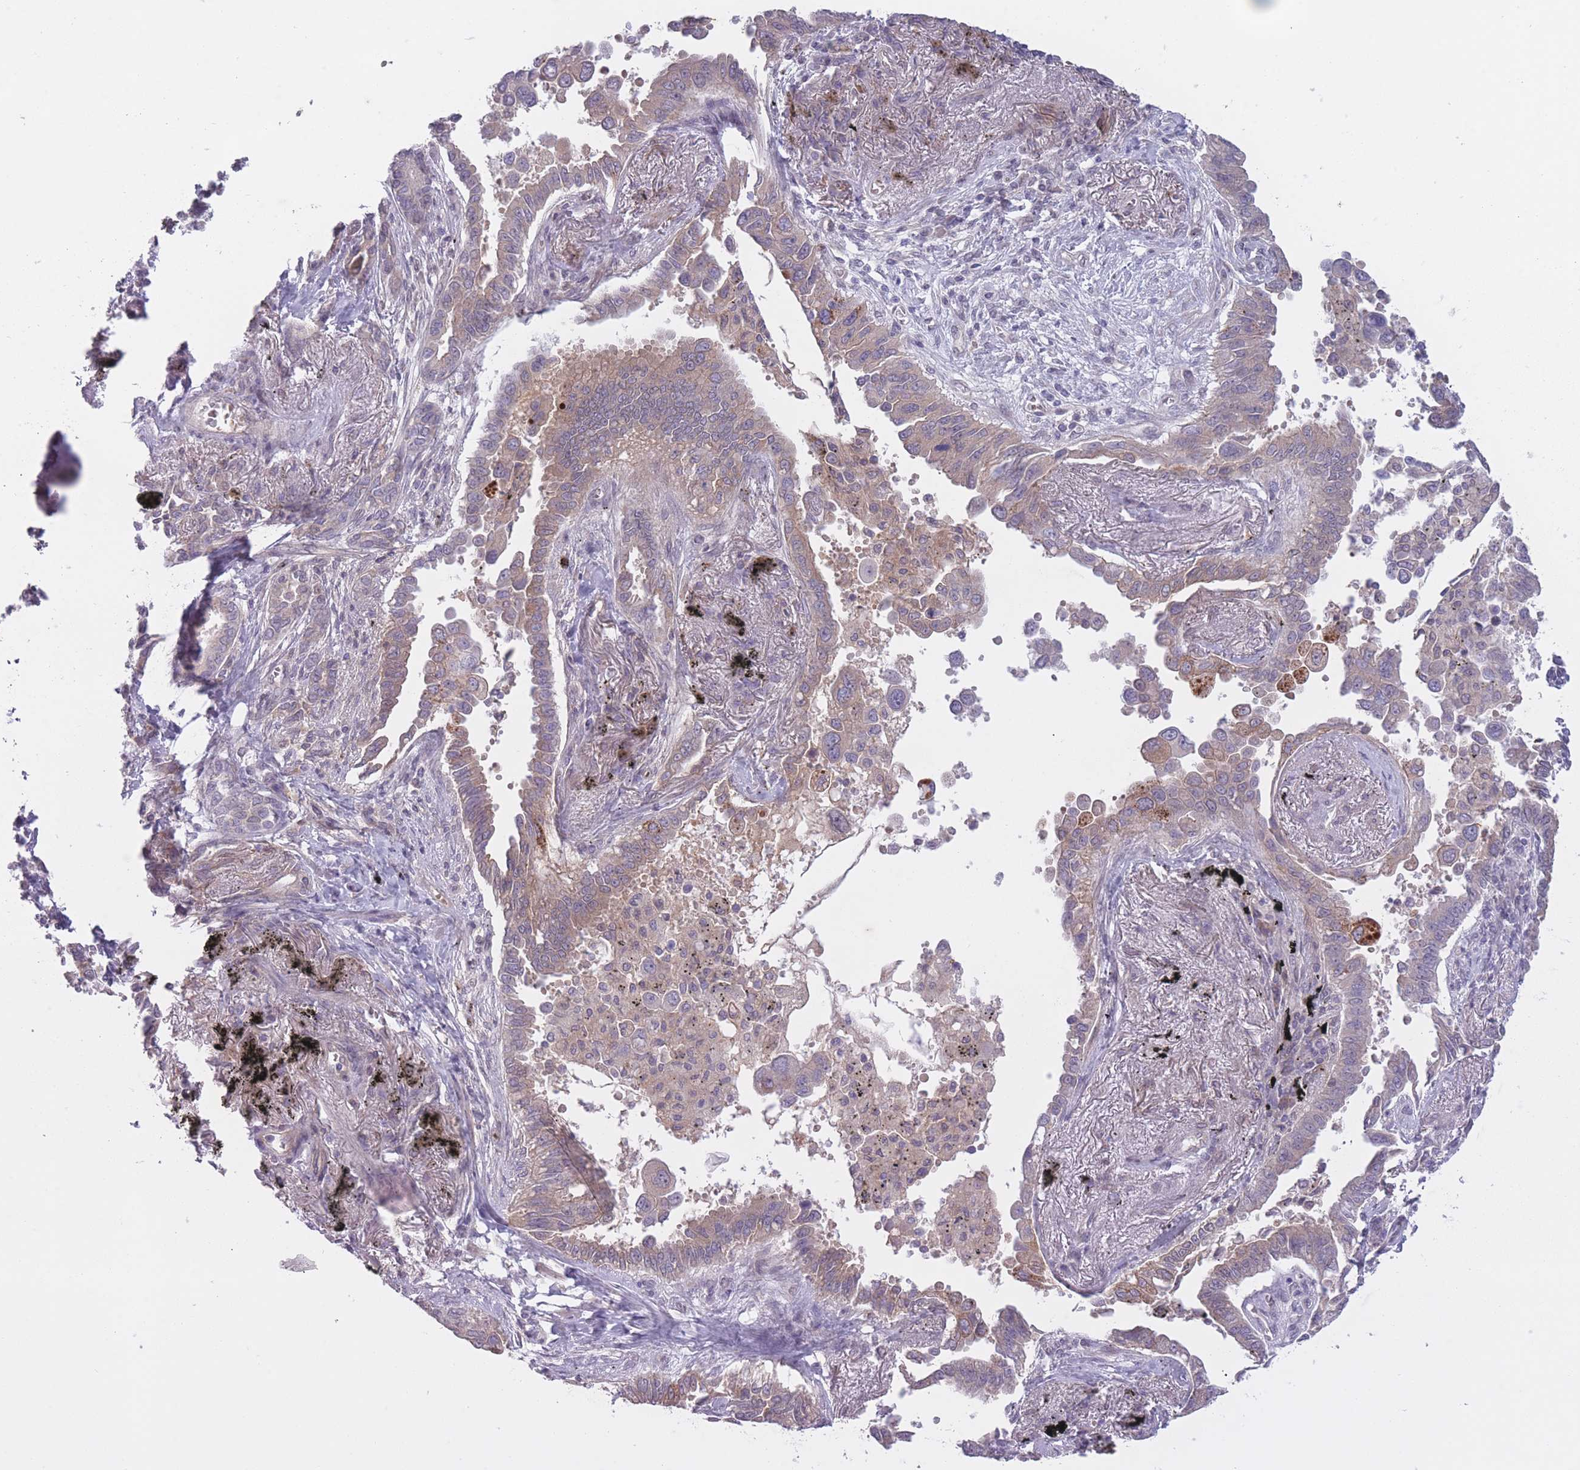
{"staining": {"intensity": "weak", "quantity": "25%-75%", "location": "cytoplasmic/membranous"}, "tissue": "lung cancer", "cell_type": "Tumor cells", "image_type": "cancer", "snomed": [{"axis": "morphology", "description": "Adenocarcinoma, NOS"}, {"axis": "topography", "description": "Lung"}], "caption": "Immunohistochemistry of human lung adenocarcinoma displays low levels of weak cytoplasmic/membranous positivity in about 25%-75% of tumor cells.", "gene": "ARPIN", "patient": {"sex": "male", "age": 67}}